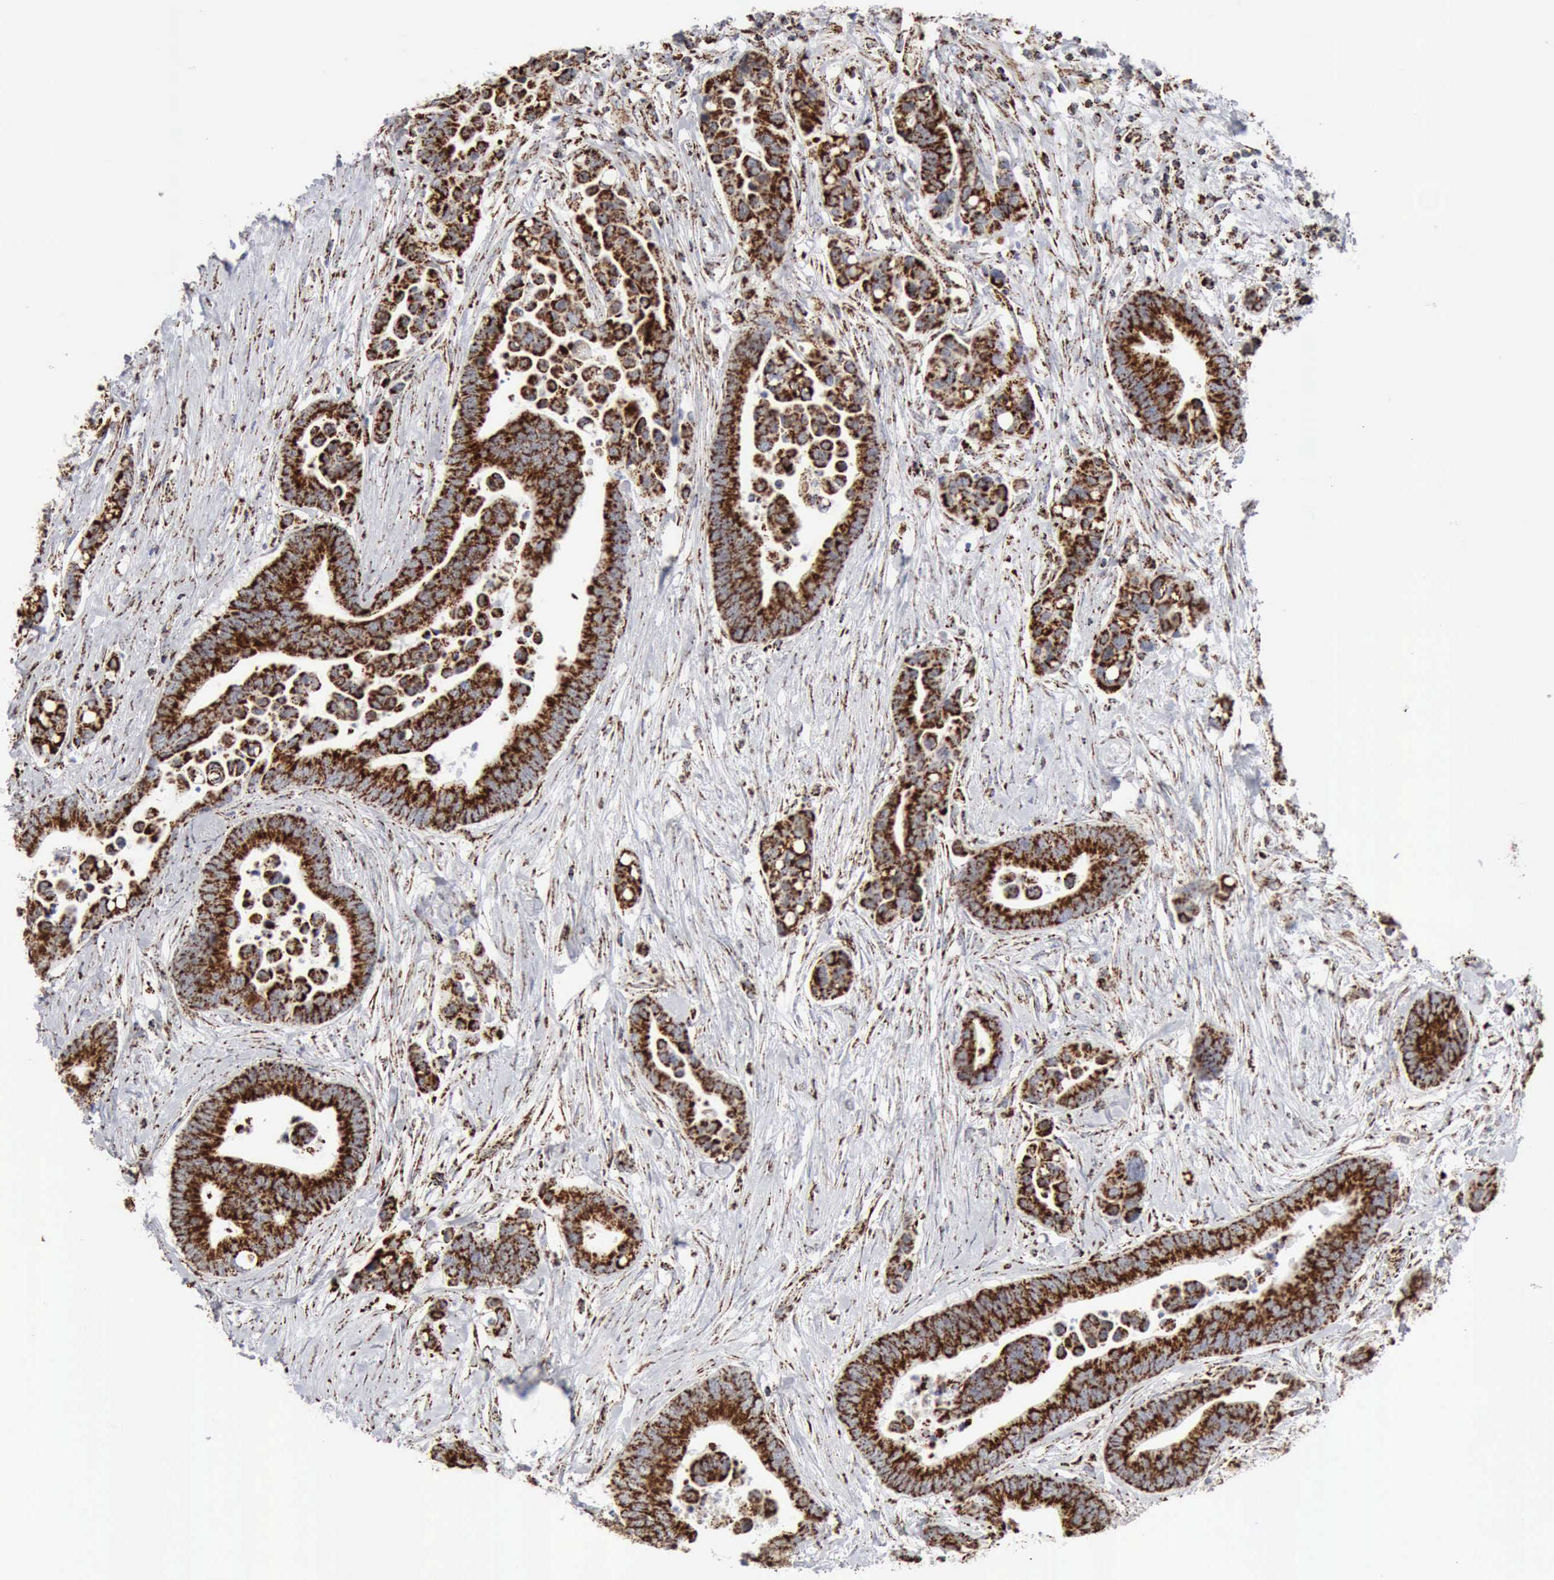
{"staining": {"intensity": "strong", "quantity": ">75%", "location": "cytoplasmic/membranous"}, "tissue": "colorectal cancer", "cell_type": "Tumor cells", "image_type": "cancer", "snomed": [{"axis": "morphology", "description": "Adenocarcinoma, NOS"}, {"axis": "topography", "description": "Colon"}], "caption": "IHC micrograph of neoplastic tissue: colorectal cancer stained using IHC shows high levels of strong protein expression localized specifically in the cytoplasmic/membranous of tumor cells, appearing as a cytoplasmic/membranous brown color.", "gene": "ACO2", "patient": {"sex": "male", "age": 82}}